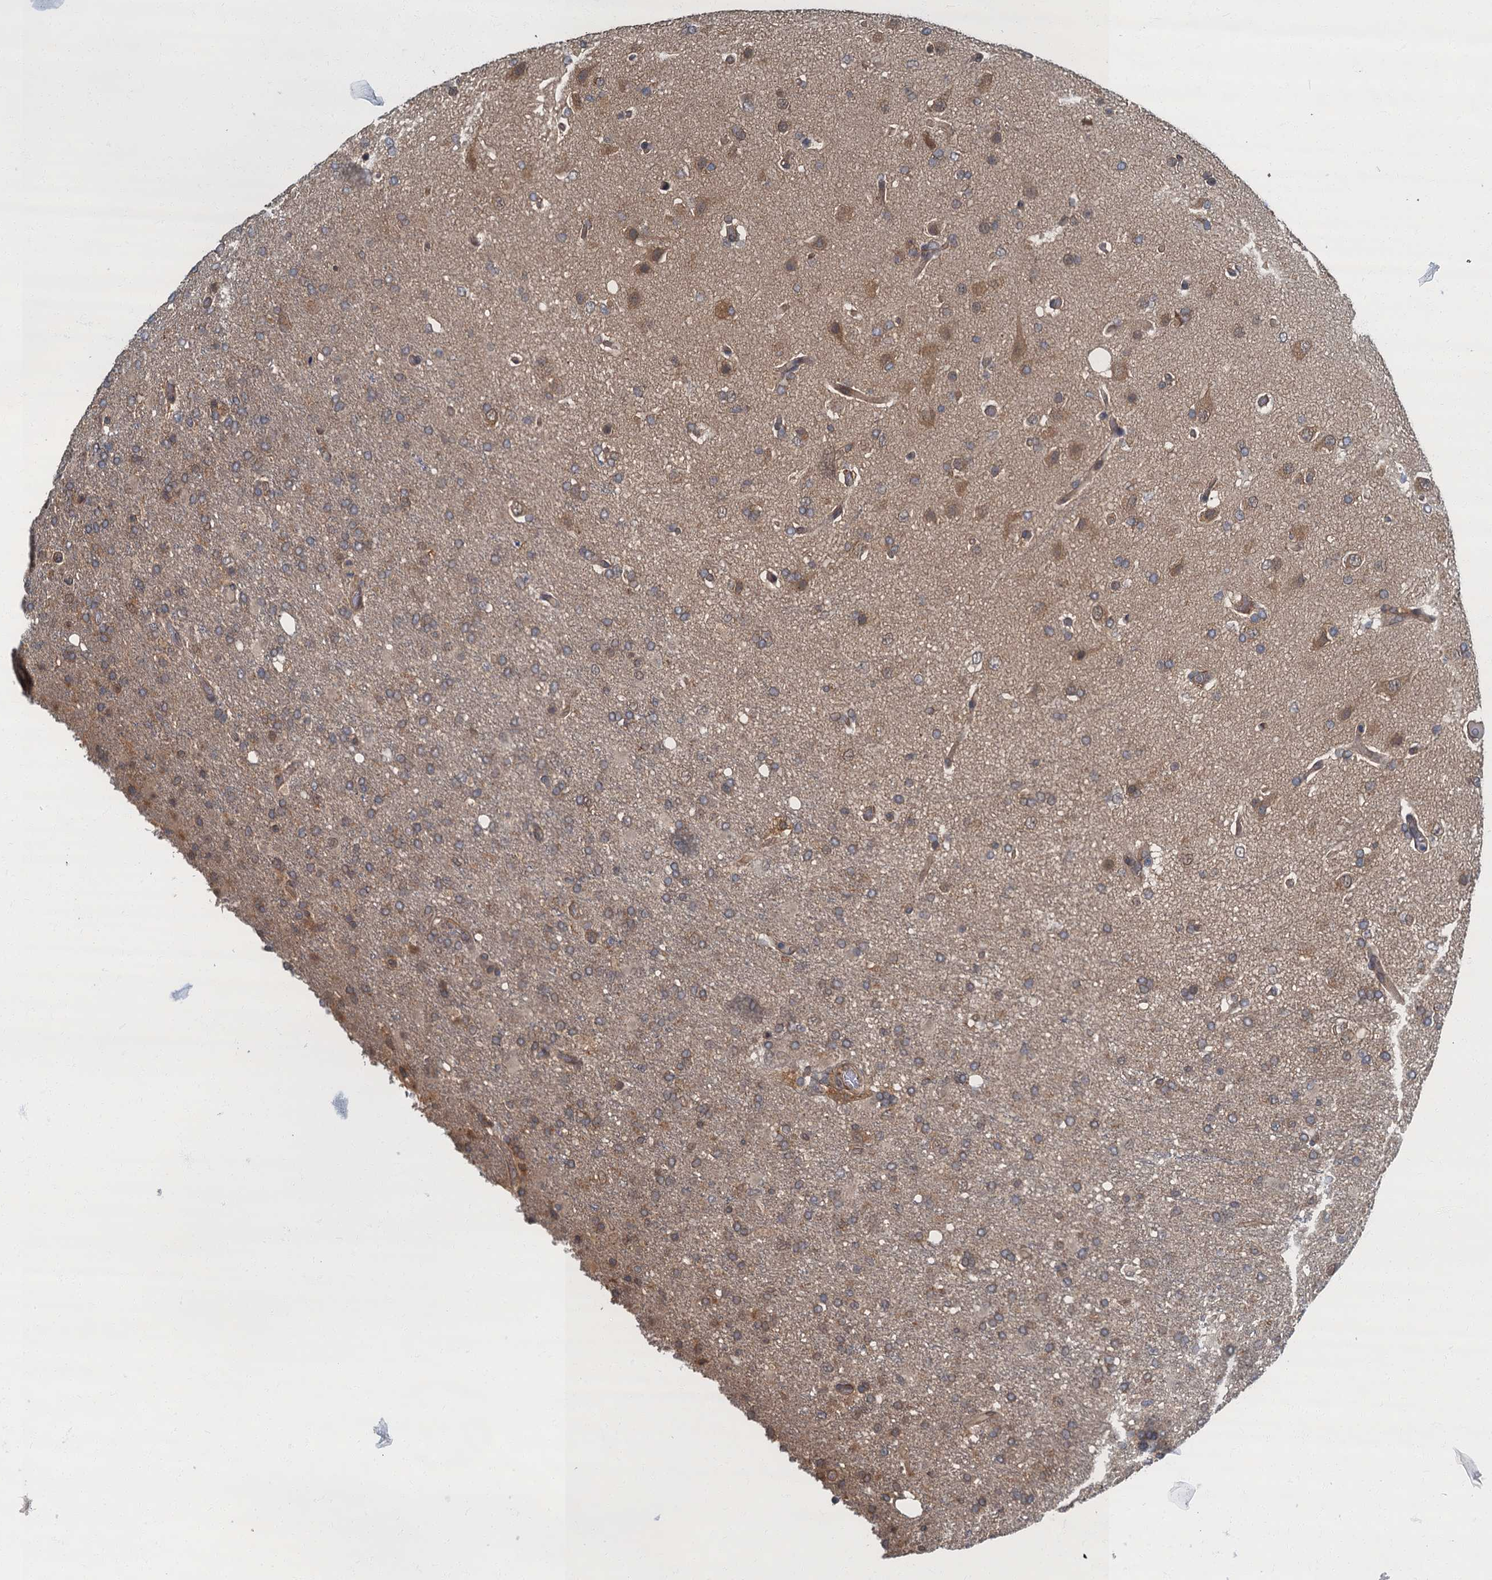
{"staining": {"intensity": "weak", "quantity": ">75%", "location": "cytoplasmic/membranous"}, "tissue": "glioma", "cell_type": "Tumor cells", "image_type": "cancer", "snomed": [{"axis": "morphology", "description": "Glioma, malignant, High grade"}, {"axis": "topography", "description": "Brain"}], "caption": "A low amount of weak cytoplasmic/membranous positivity is identified in approximately >75% of tumor cells in malignant high-grade glioma tissue.", "gene": "TBCK", "patient": {"sex": "female", "age": 74}}